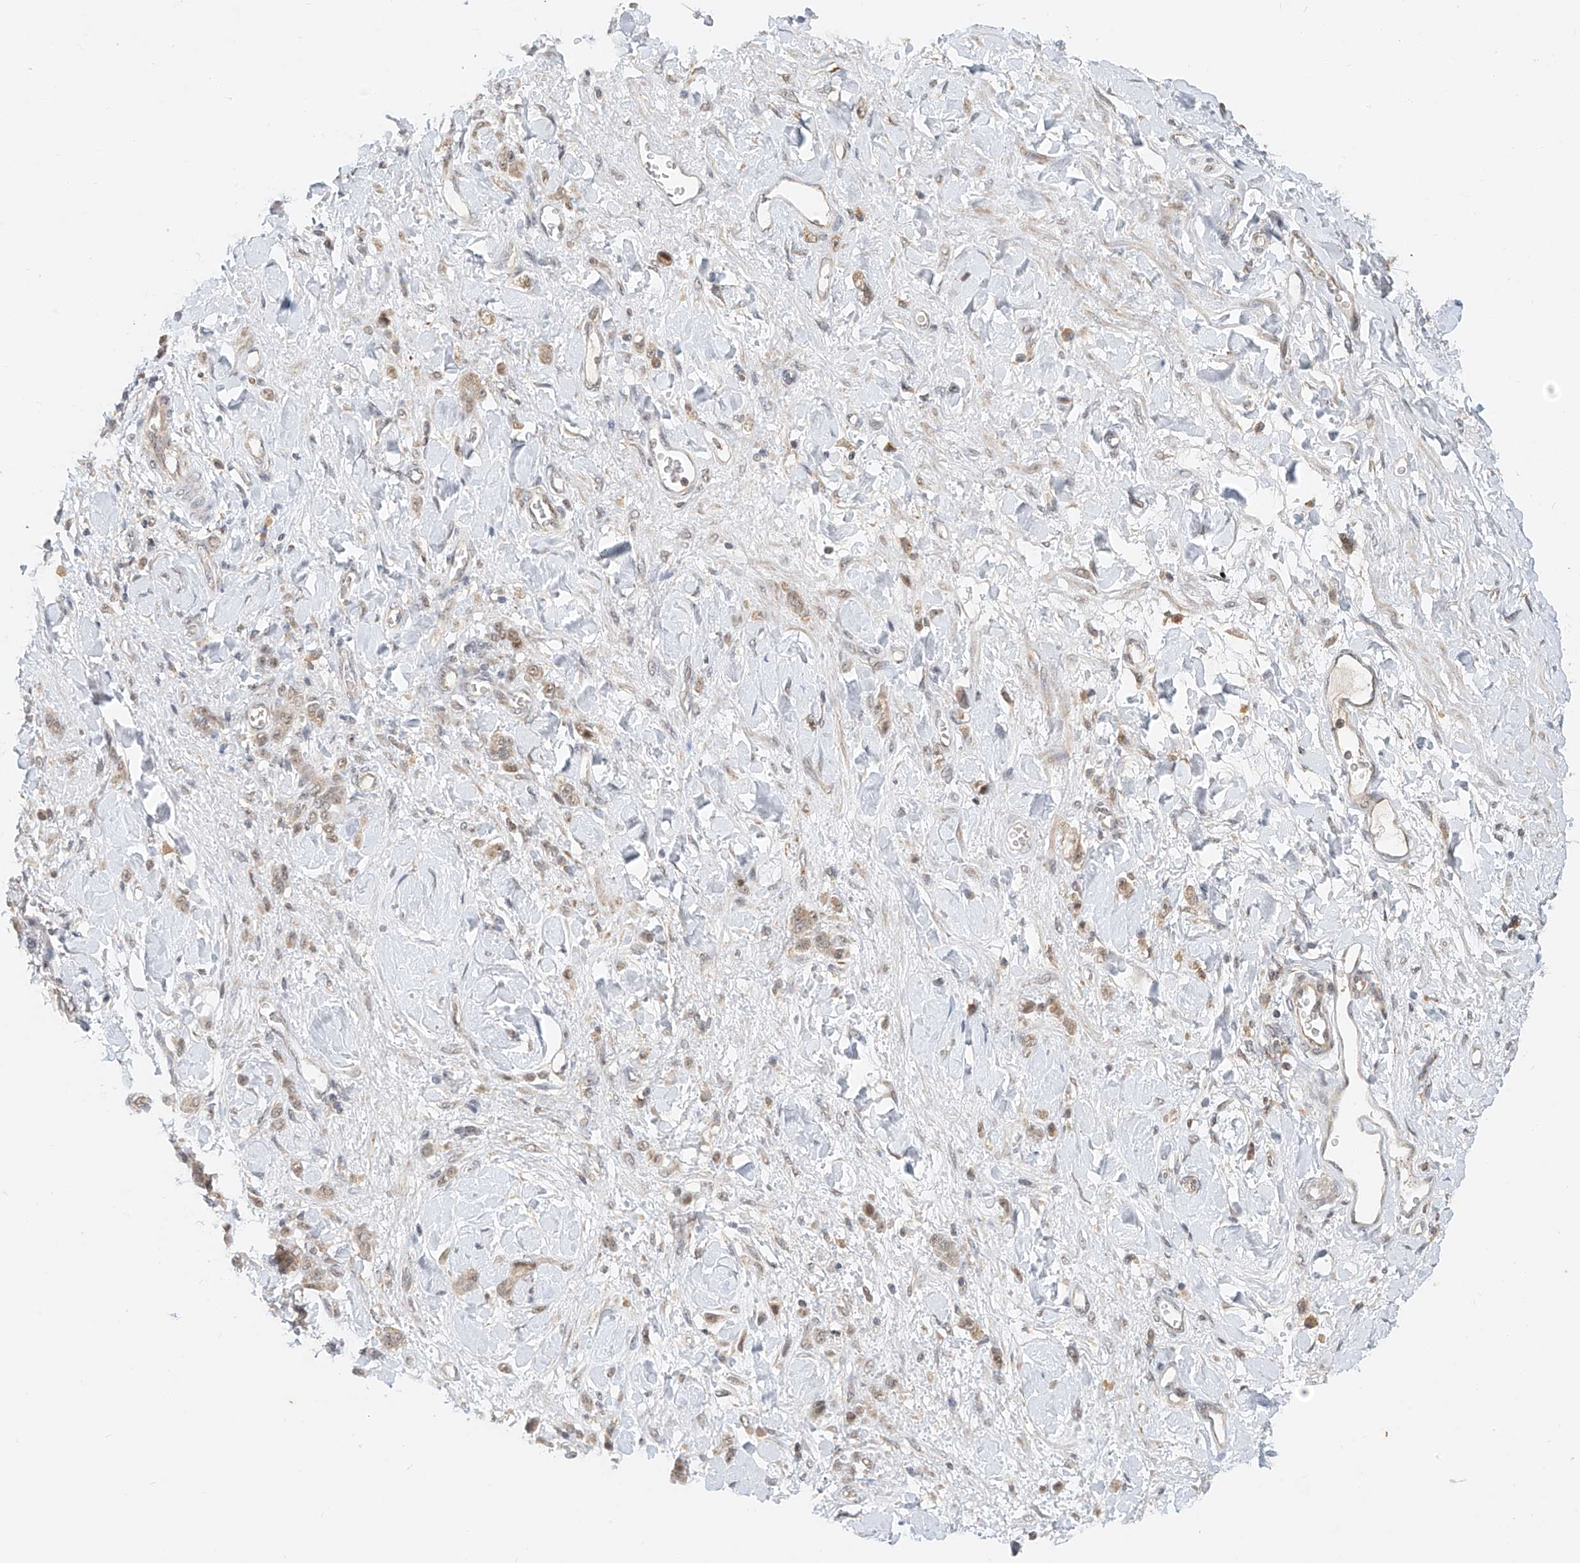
{"staining": {"intensity": "weak", "quantity": "<25%", "location": "cytoplasmic/membranous,nuclear"}, "tissue": "stomach cancer", "cell_type": "Tumor cells", "image_type": "cancer", "snomed": [{"axis": "morphology", "description": "Normal tissue, NOS"}, {"axis": "morphology", "description": "Adenocarcinoma, NOS"}, {"axis": "topography", "description": "Stomach"}], "caption": "High magnification brightfield microscopy of adenocarcinoma (stomach) stained with DAB (brown) and counterstained with hematoxylin (blue): tumor cells show no significant staining.", "gene": "SYTL3", "patient": {"sex": "male", "age": 82}}